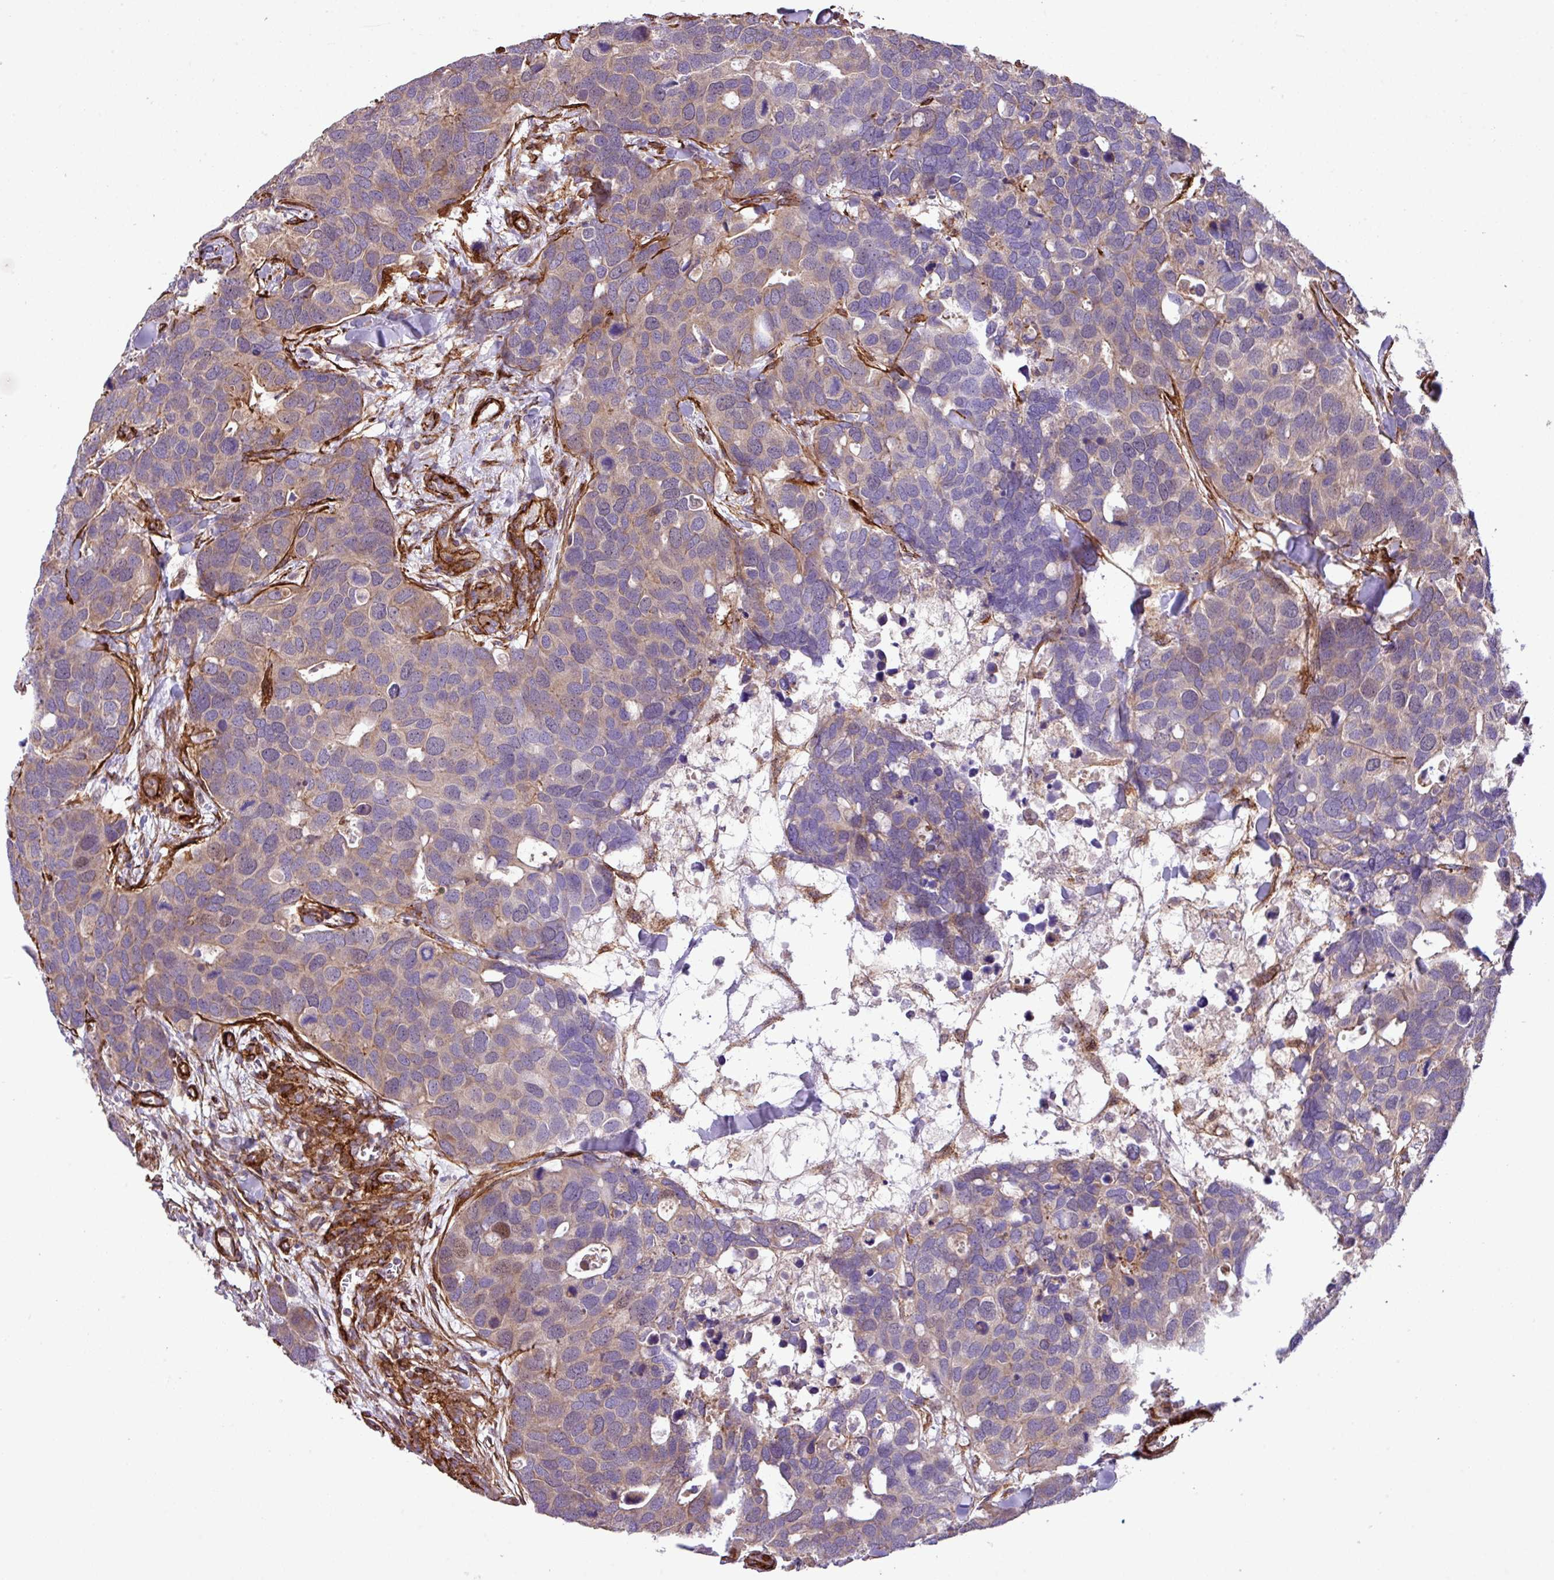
{"staining": {"intensity": "weak", "quantity": "25%-75%", "location": "cytoplasmic/membranous"}, "tissue": "breast cancer", "cell_type": "Tumor cells", "image_type": "cancer", "snomed": [{"axis": "morphology", "description": "Duct carcinoma"}, {"axis": "topography", "description": "Breast"}], "caption": "An image of human breast cancer stained for a protein displays weak cytoplasmic/membranous brown staining in tumor cells.", "gene": "FAM47E", "patient": {"sex": "female", "age": 83}}